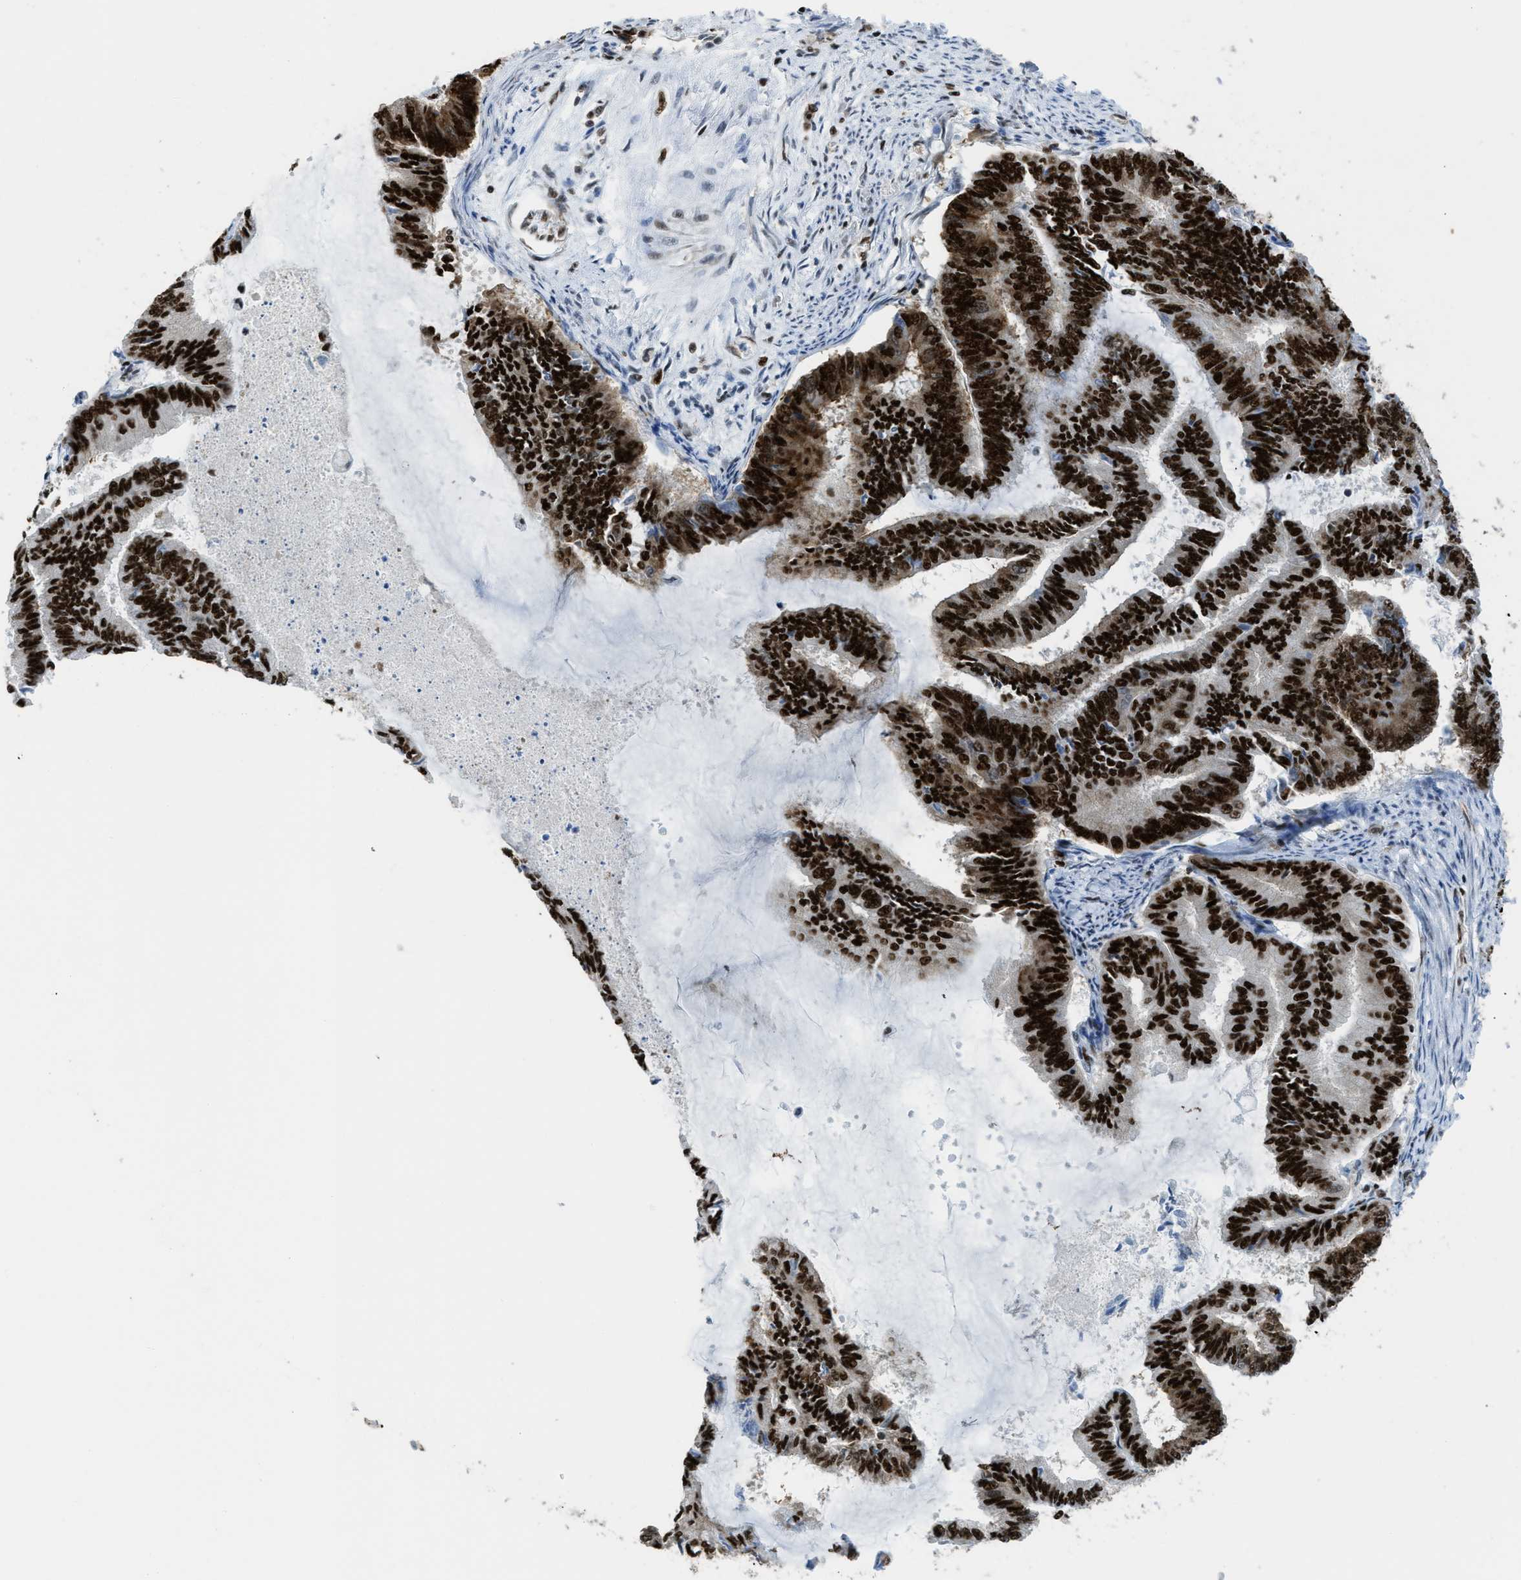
{"staining": {"intensity": "strong", "quantity": ">75%", "location": "nuclear"}, "tissue": "endometrial cancer", "cell_type": "Tumor cells", "image_type": "cancer", "snomed": [{"axis": "morphology", "description": "Adenocarcinoma, NOS"}, {"axis": "topography", "description": "Endometrium"}], "caption": "This is a histology image of immunohistochemistry staining of endometrial cancer, which shows strong staining in the nuclear of tumor cells.", "gene": "ZNF207", "patient": {"sex": "female", "age": 86}}